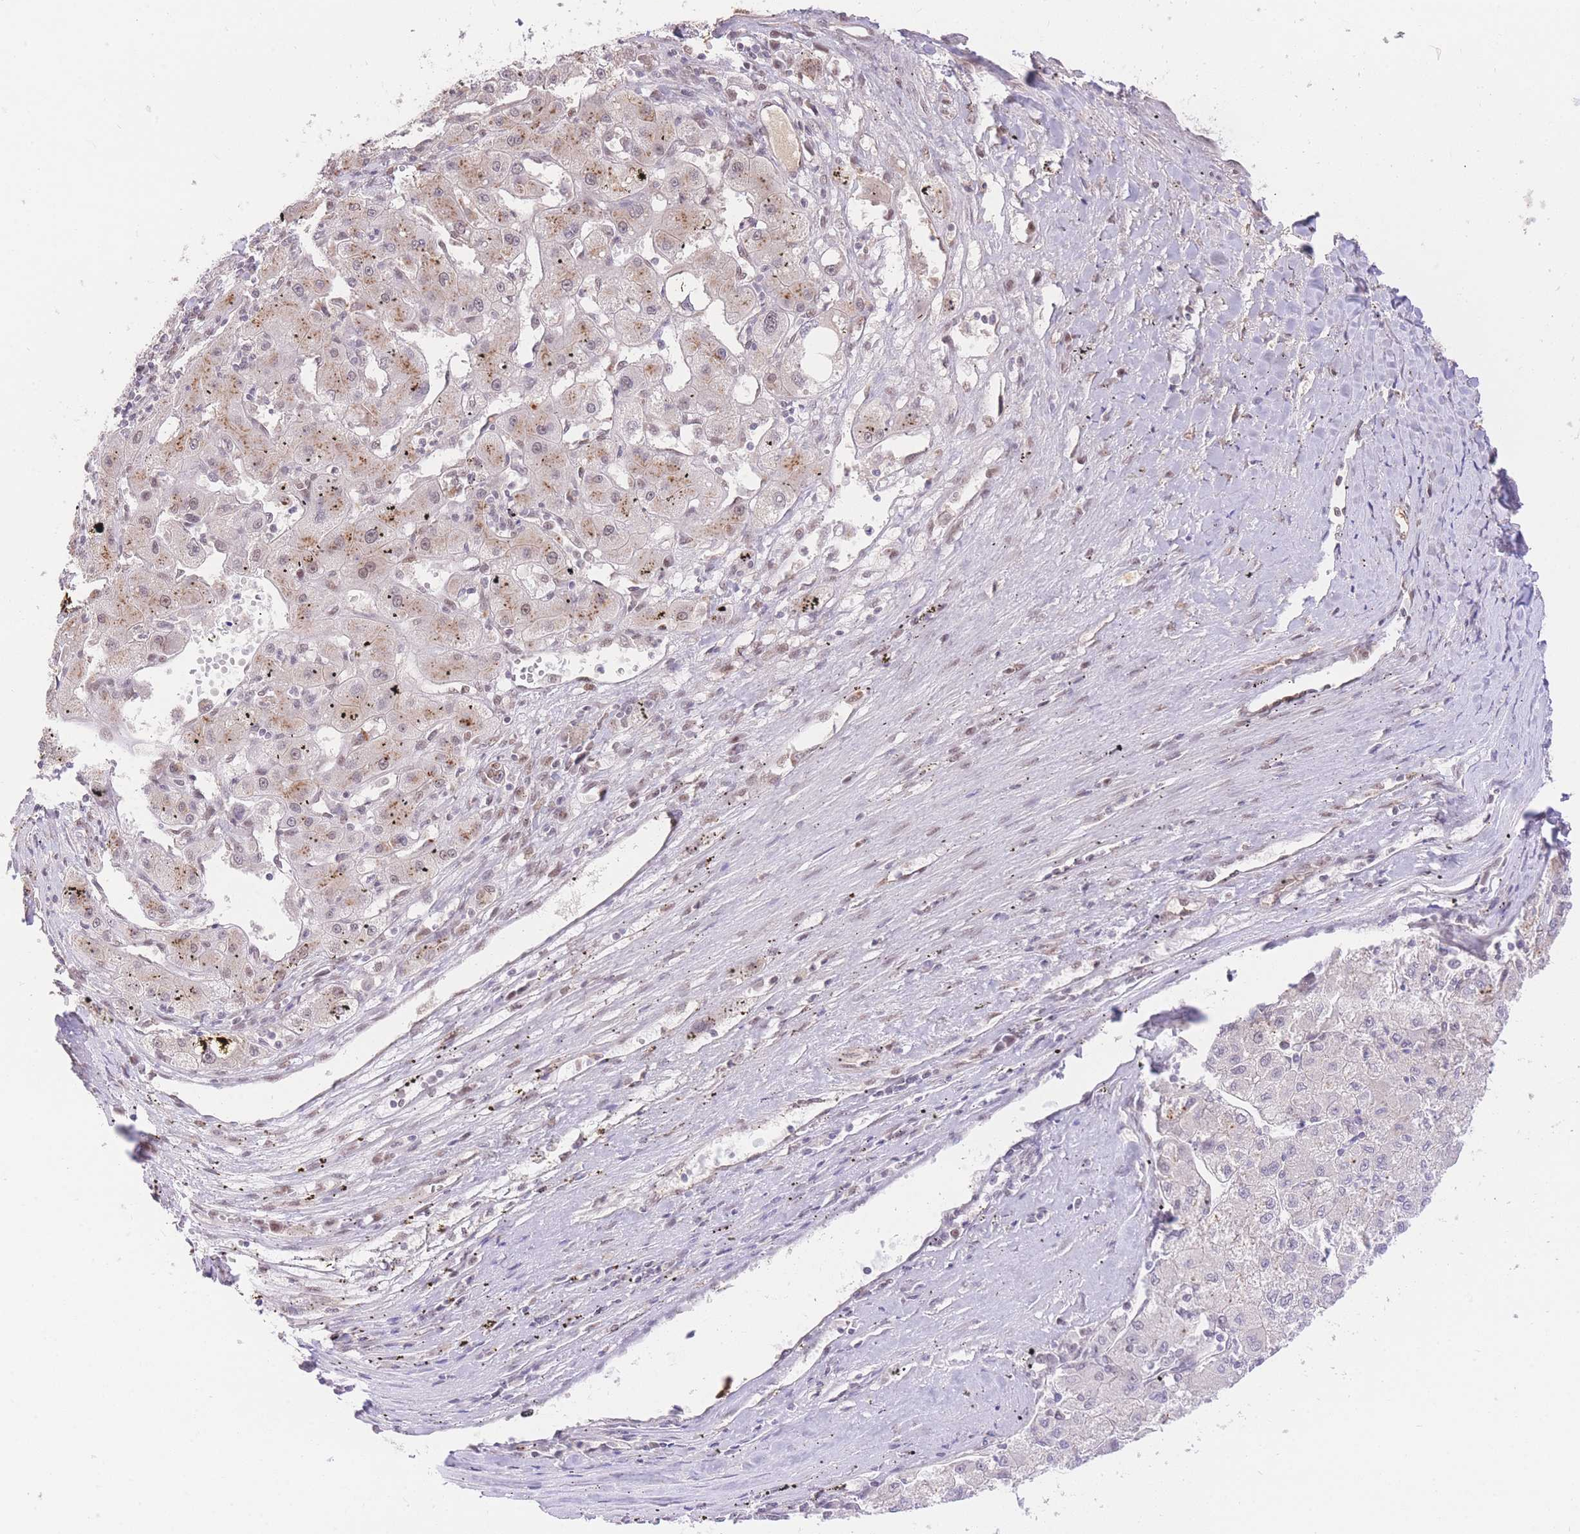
{"staining": {"intensity": "weak", "quantity": "<25%", "location": "nuclear"}, "tissue": "liver cancer", "cell_type": "Tumor cells", "image_type": "cancer", "snomed": [{"axis": "morphology", "description": "Carcinoma, Hepatocellular, NOS"}, {"axis": "topography", "description": "Liver"}], "caption": "Liver cancer (hepatocellular carcinoma) was stained to show a protein in brown. There is no significant staining in tumor cells.", "gene": "UBXN7", "patient": {"sex": "male", "age": 72}}